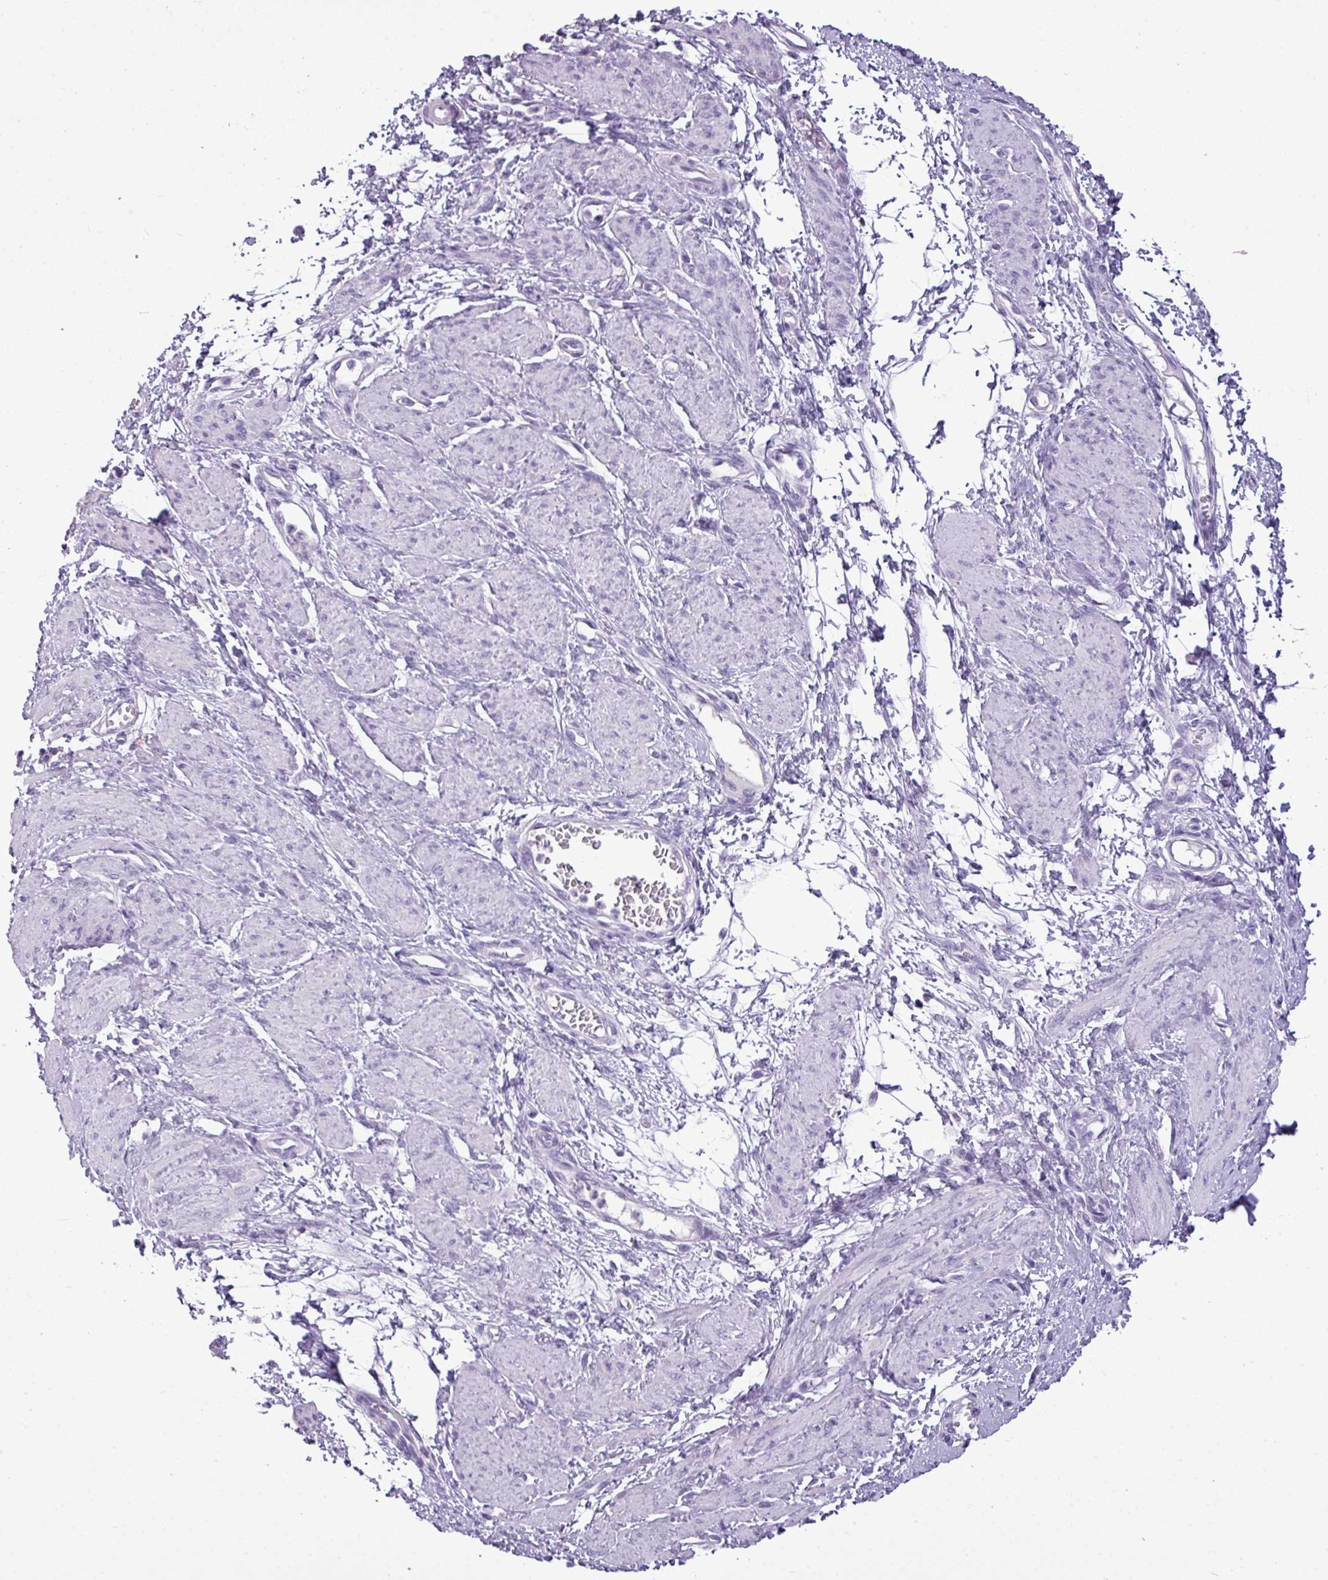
{"staining": {"intensity": "negative", "quantity": "none", "location": "none"}, "tissue": "smooth muscle", "cell_type": "Smooth muscle cells", "image_type": "normal", "snomed": [{"axis": "morphology", "description": "Normal tissue, NOS"}, {"axis": "topography", "description": "Smooth muscle"}, {"axis": "topography", "description": "Uterus"}], "caption": "Smooth muscle cells show no significant positivity in benign smooth muscle.", "gene": "TMEM91", "patient": {"sex": "female", "age": 39}}